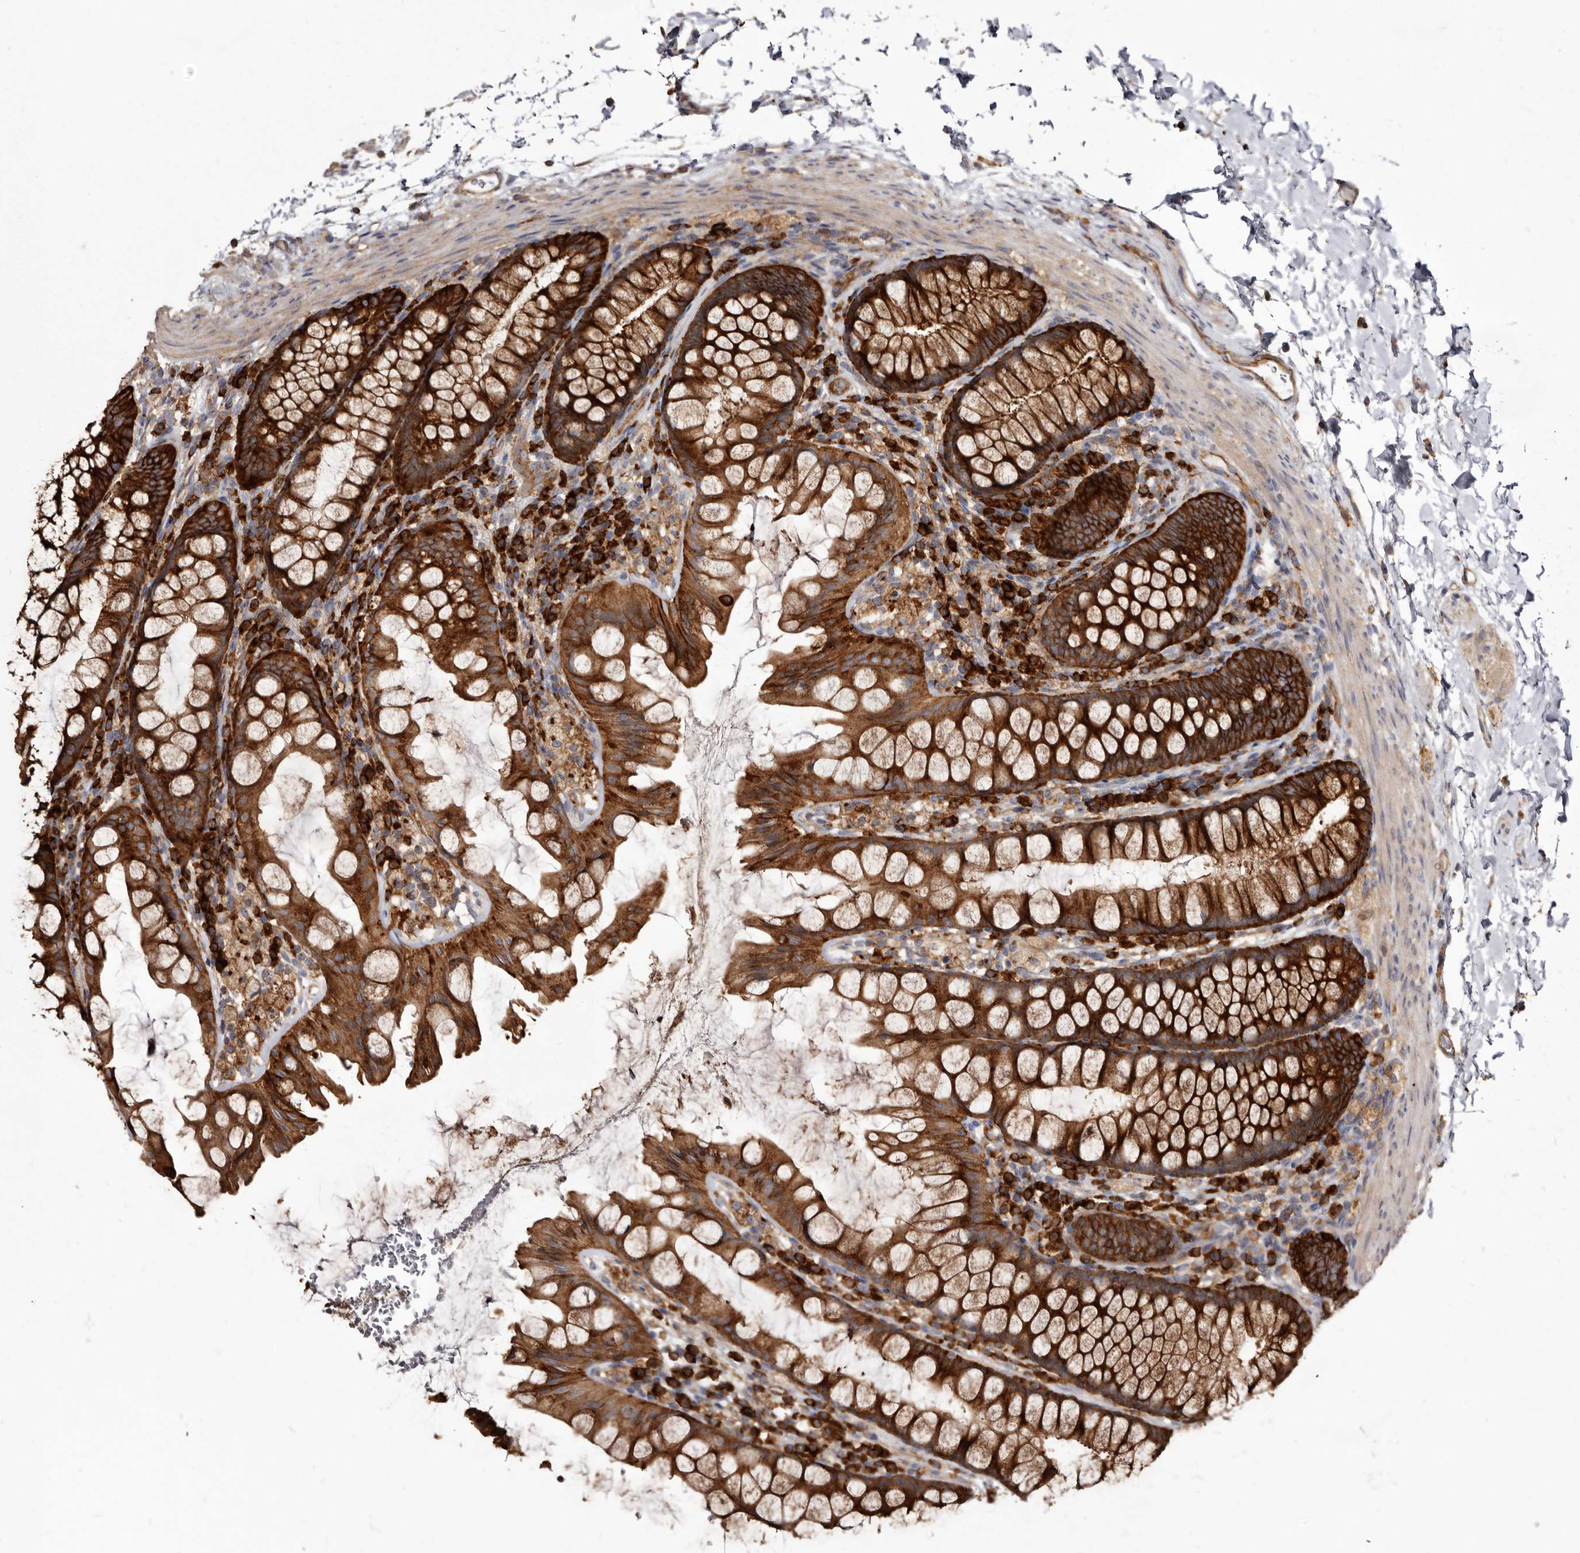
{"staining": {"intensity": "moderate", "quantity": ">75%", "location": "cytoplasmic/membranous"}, "tissue": "colon", "cell_type": "Endothelial cells", "image_type": "normal", "snomed": [{"axis": "morphology", "description": "Normal tissue, NOS"}, {"axis": "topography", "description": "Colon"}], "caption": "Protein expression analysis of unremarkable human colon reveals moderate cytoplasmic/membranous positivity in approximately >75% of endothelial cells. (IHC, brightfield microscopy, high magnification).", "gene": "TPD52", "patient": {"sex": "female", "age": 62}}